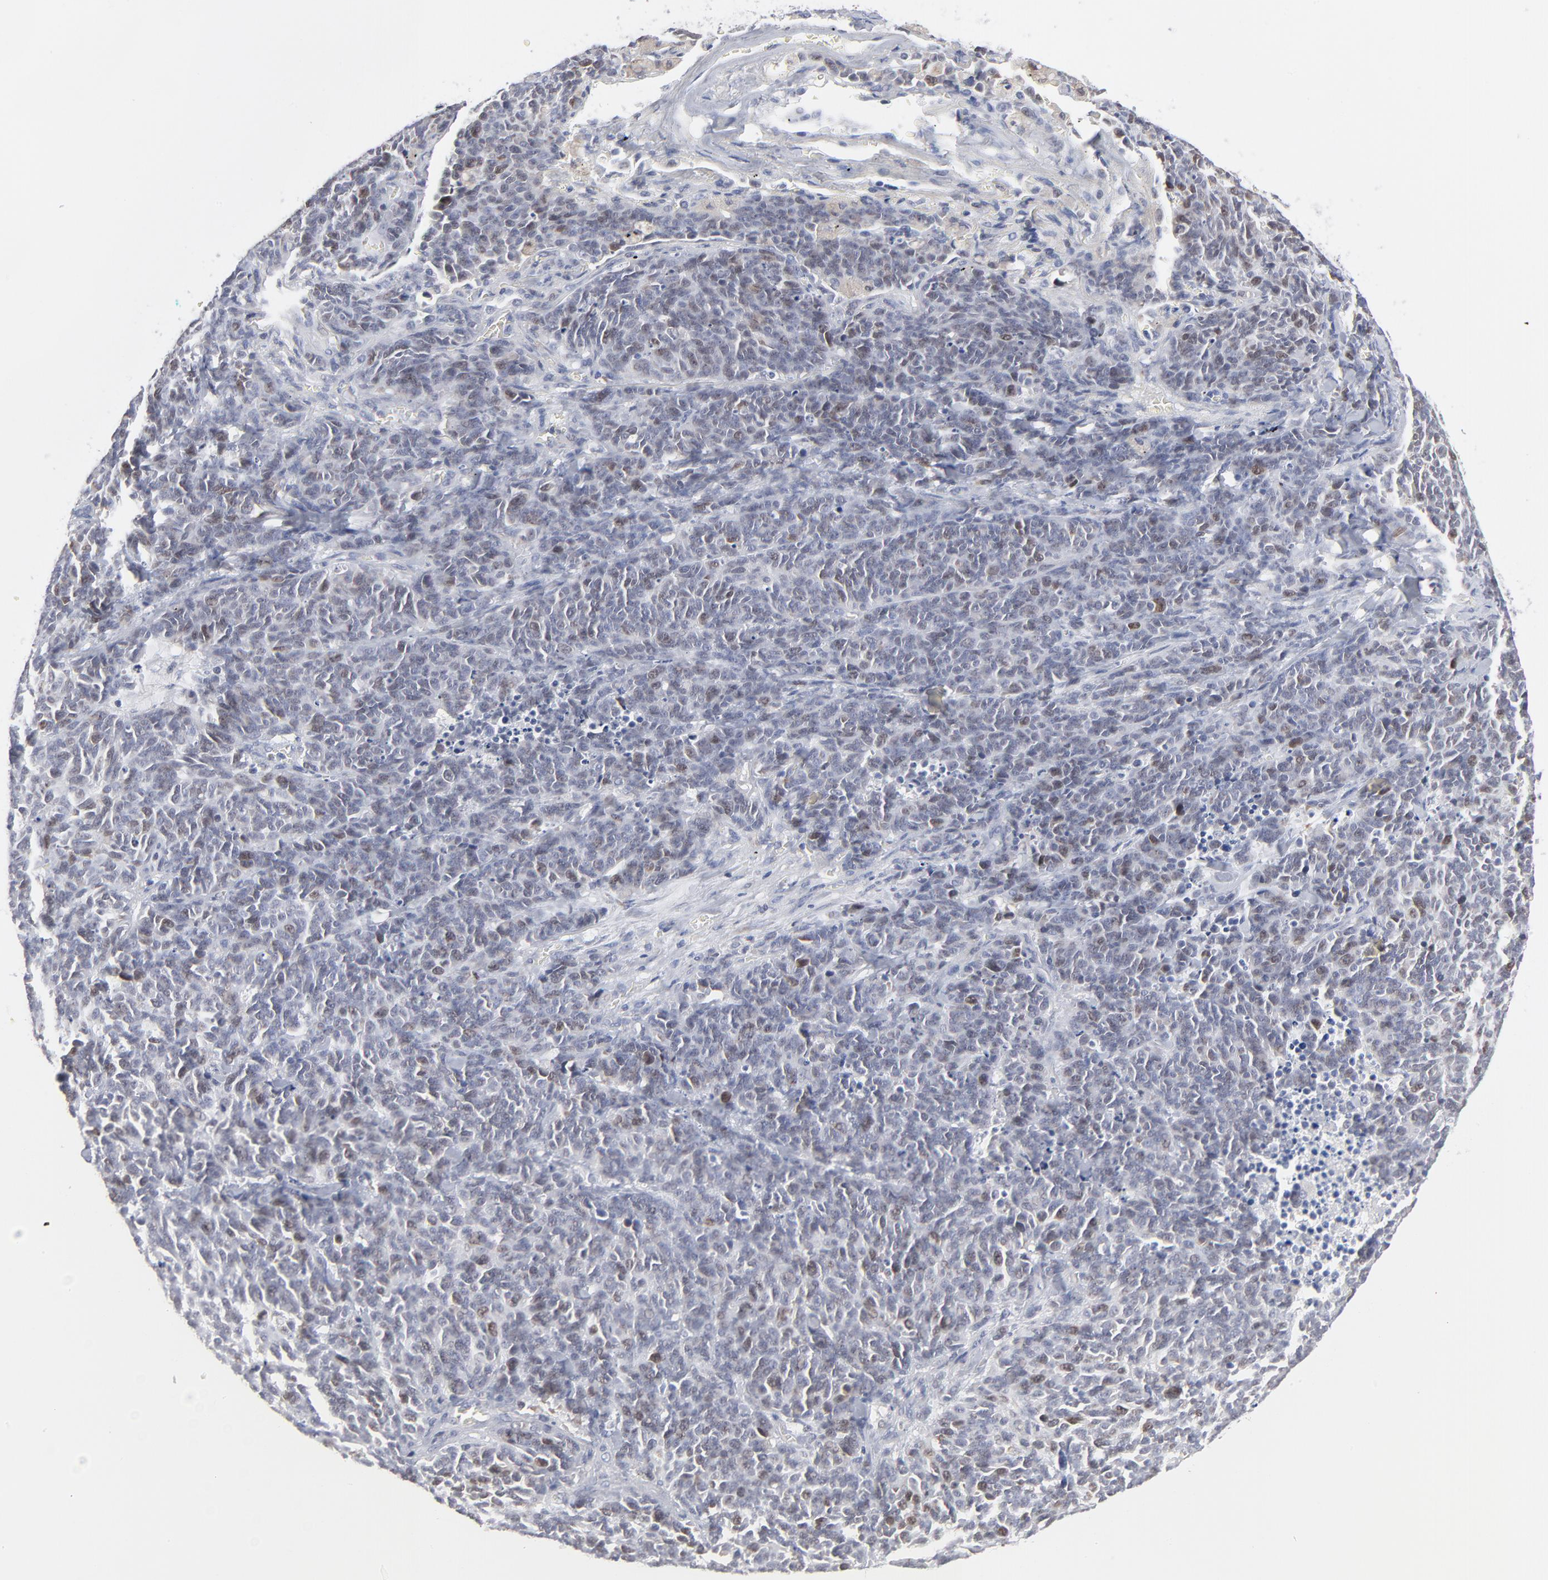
{"staining": {"intensity": "negative", "quantity": "none", "location": "none"}, "tissue": "lung cancer", "cell_type": "Tumor cells", "image_type": "cancer", "snomed": [{"axis": "morphology", "description": "Neoplasm, malignant, NOS"}, {"axis": "topography", "description": "Lung"}], "caption": "DAB immunohistochemical staining of neoplasm (malignant) (lung) exhibits no significant positivity in tumor cells.", "gene": "AURKA", "patient": {"sex": "female", "age": 58}}